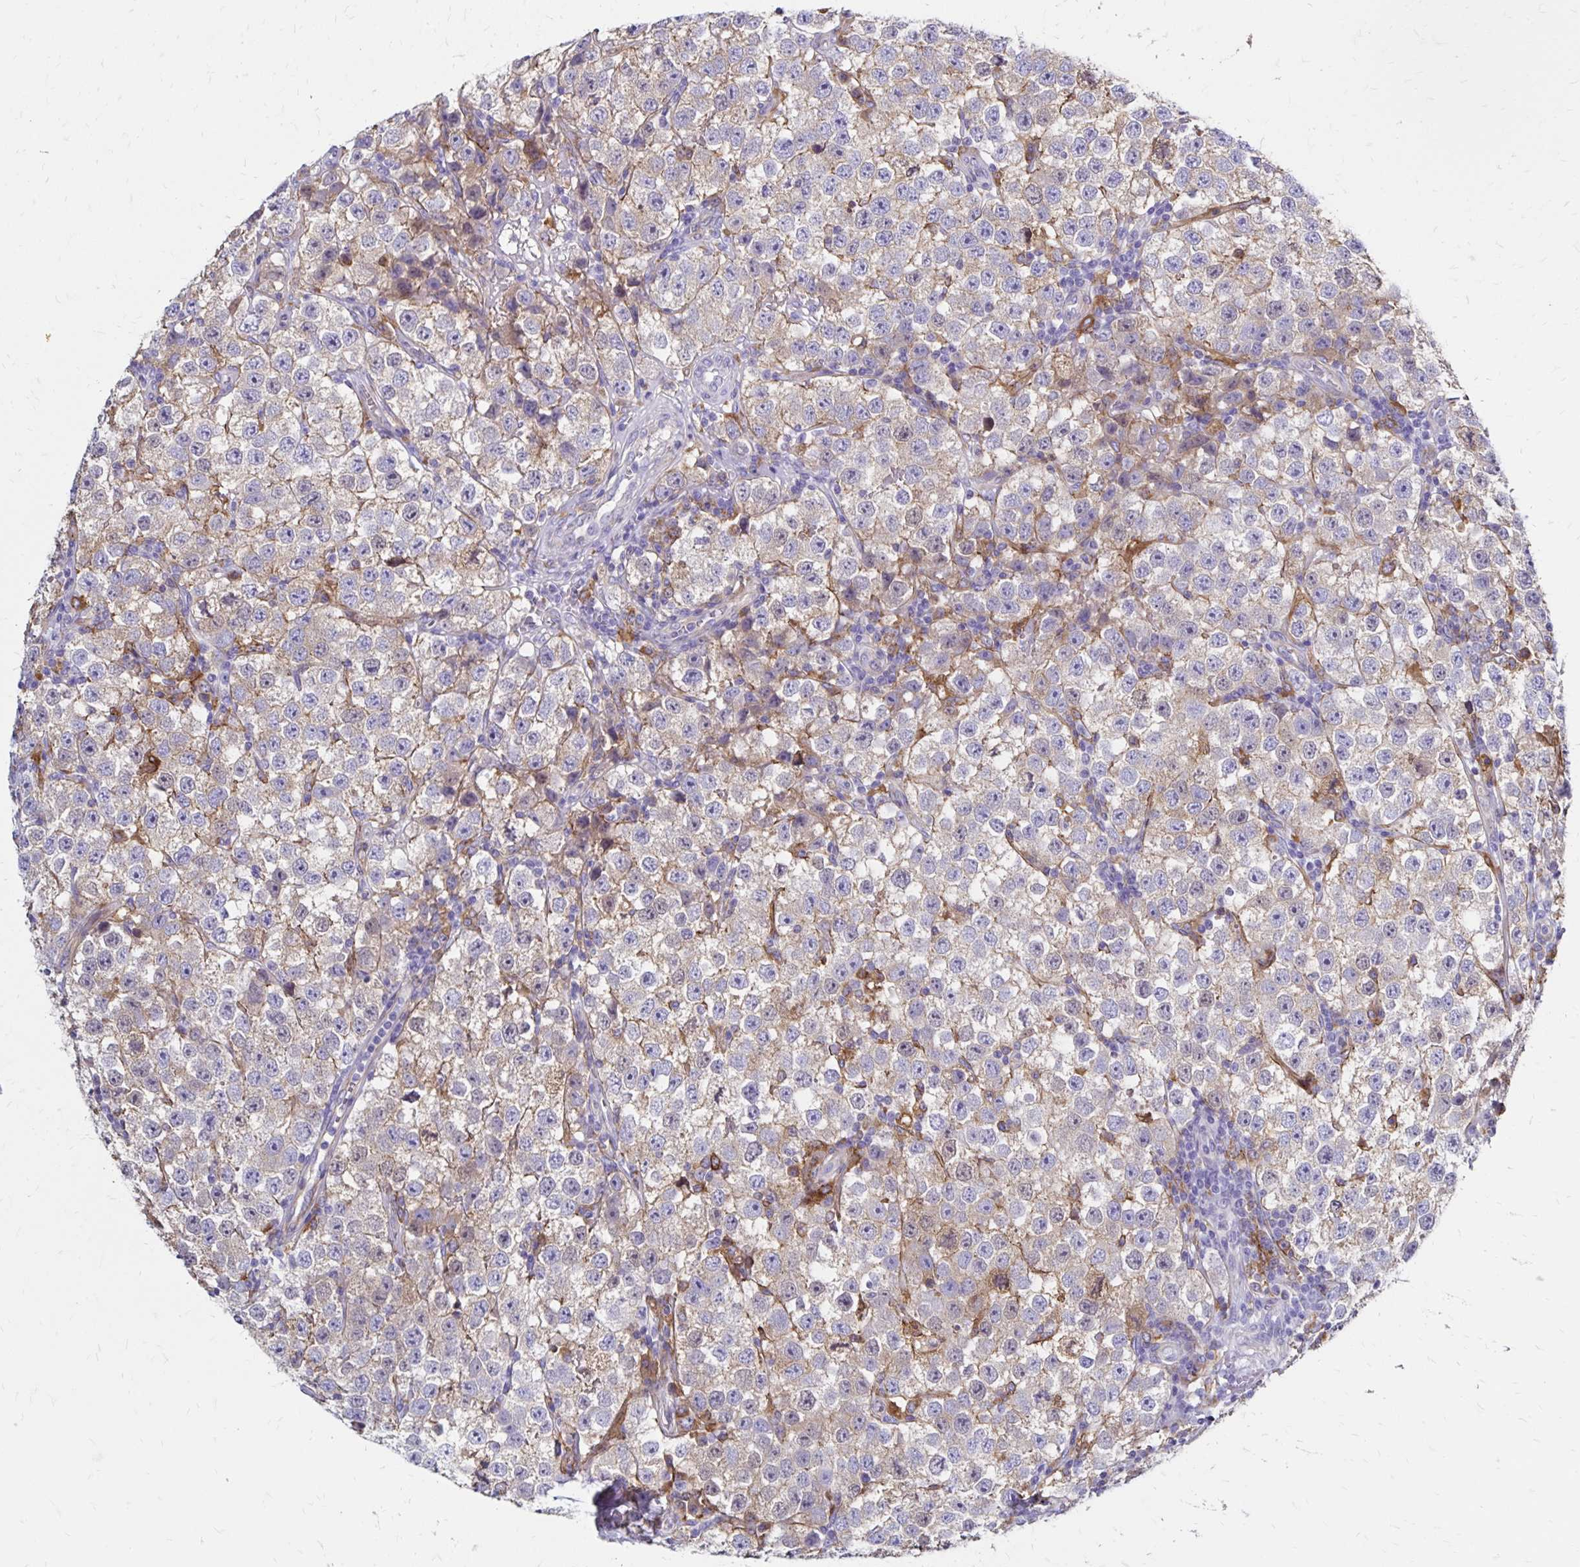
{"staining": {"intensity": "weak", "quantity": "25%-75%", "location": "cytoplasmic/membranous"}, "tissue": "testis cancer", "cell_type": "Tumor cells", "image_type": "cancer", "snomed": [{"axis": "morphology", "description": "Seminoma, NOS"}, {"axis": "topography", "description": "Testis"}], "caption": "Seminoma (testis) stained for a protein demonstrates weak cytoplasmic/membranous positivity in tumor cells.", "gene": "TNS3", "patient": {"sex": "male", "age": 34}}